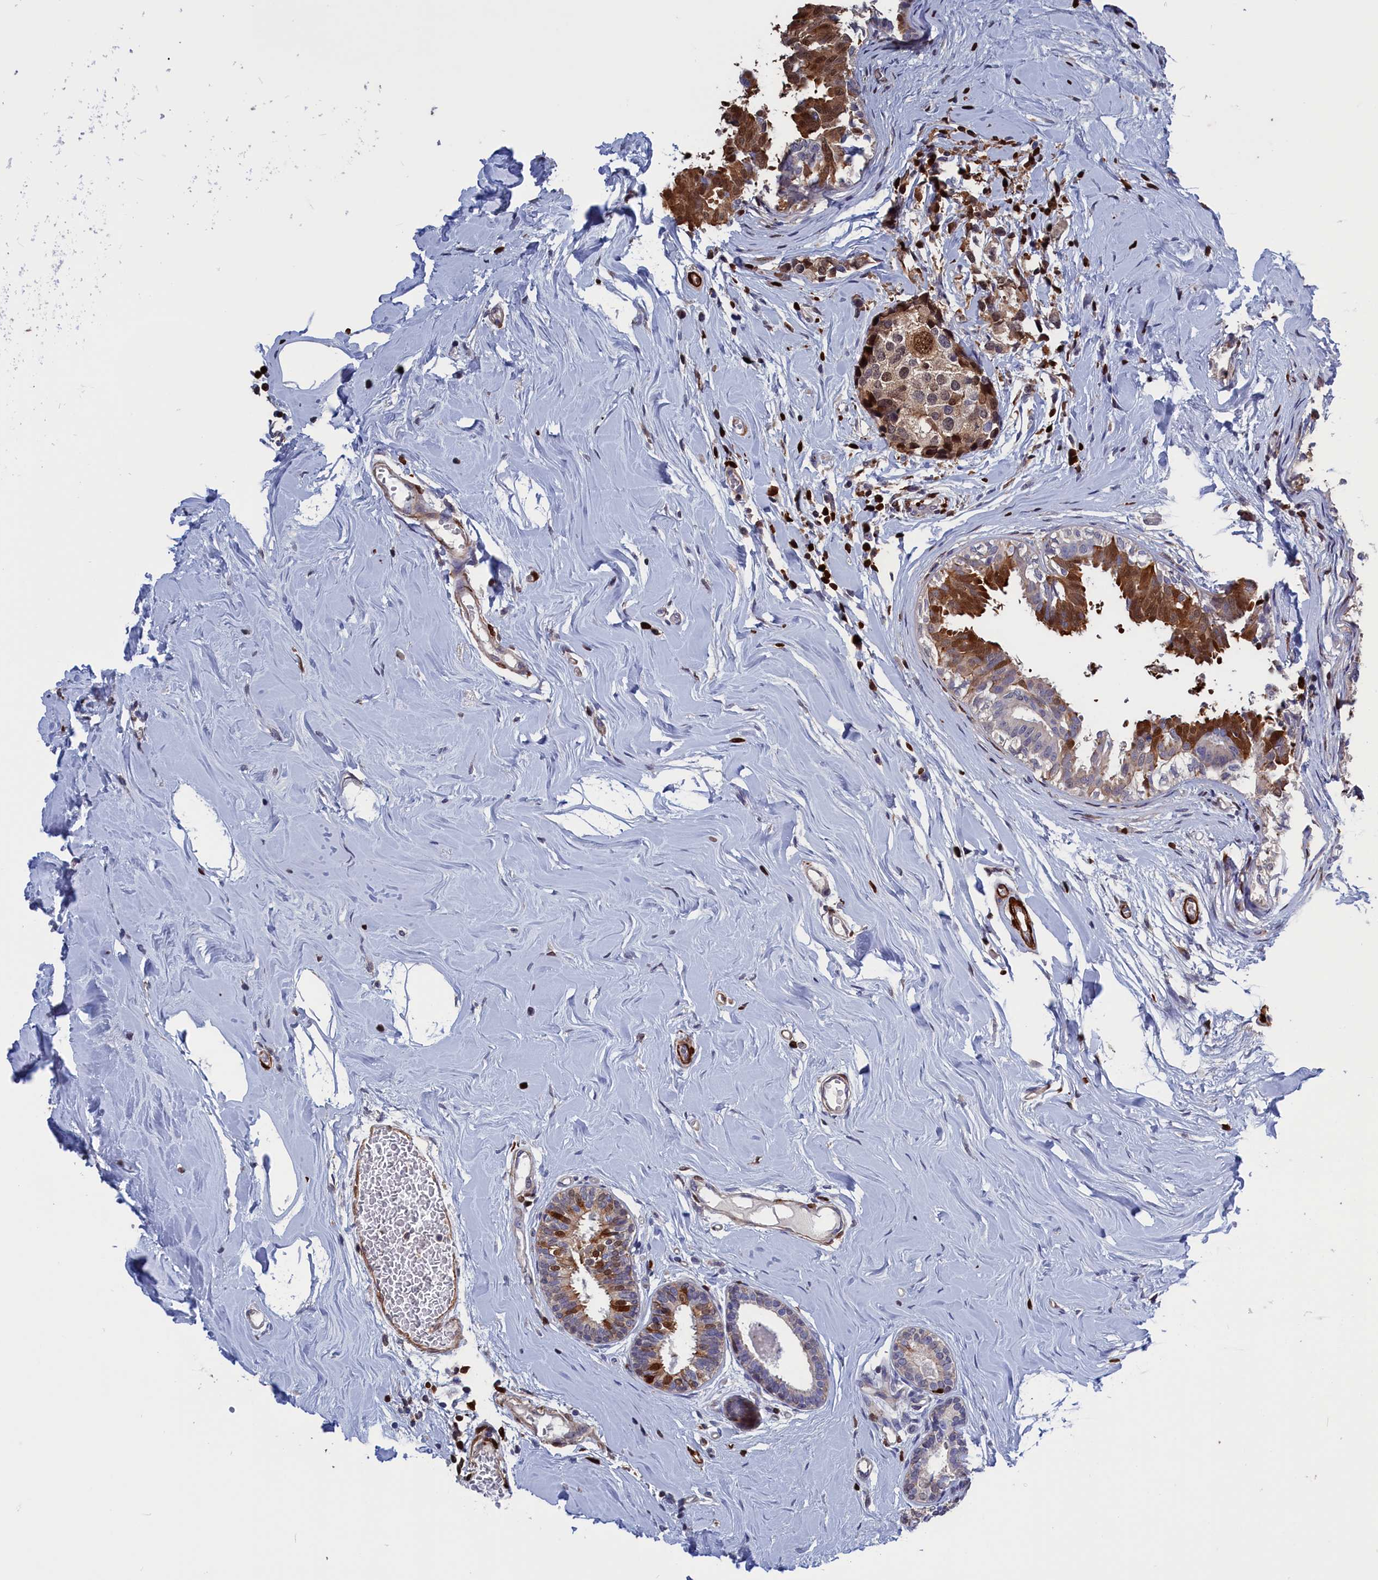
{"staining": {"intensity": "moderate", "quantity": "<25%", "location": "cytoplasmic/membranous,nuclear"}, "tissue": "breast cancer", "cell_type": "Tumor cells", "image_type": "cancer", "snomed": [{"axis": "morphology", "description": "Lobular carcinoma"}, {"axis": "topography", "description": "Breast"}], "caption": "Immunohistochemical staining of human breast cancer demonstrates moderate cytoplasmic/membranous and nuclear protein expression in approximately <25% of tumor cells.", "gene": "CRIP1", "patient": {"sex": "female", "age": 59}}